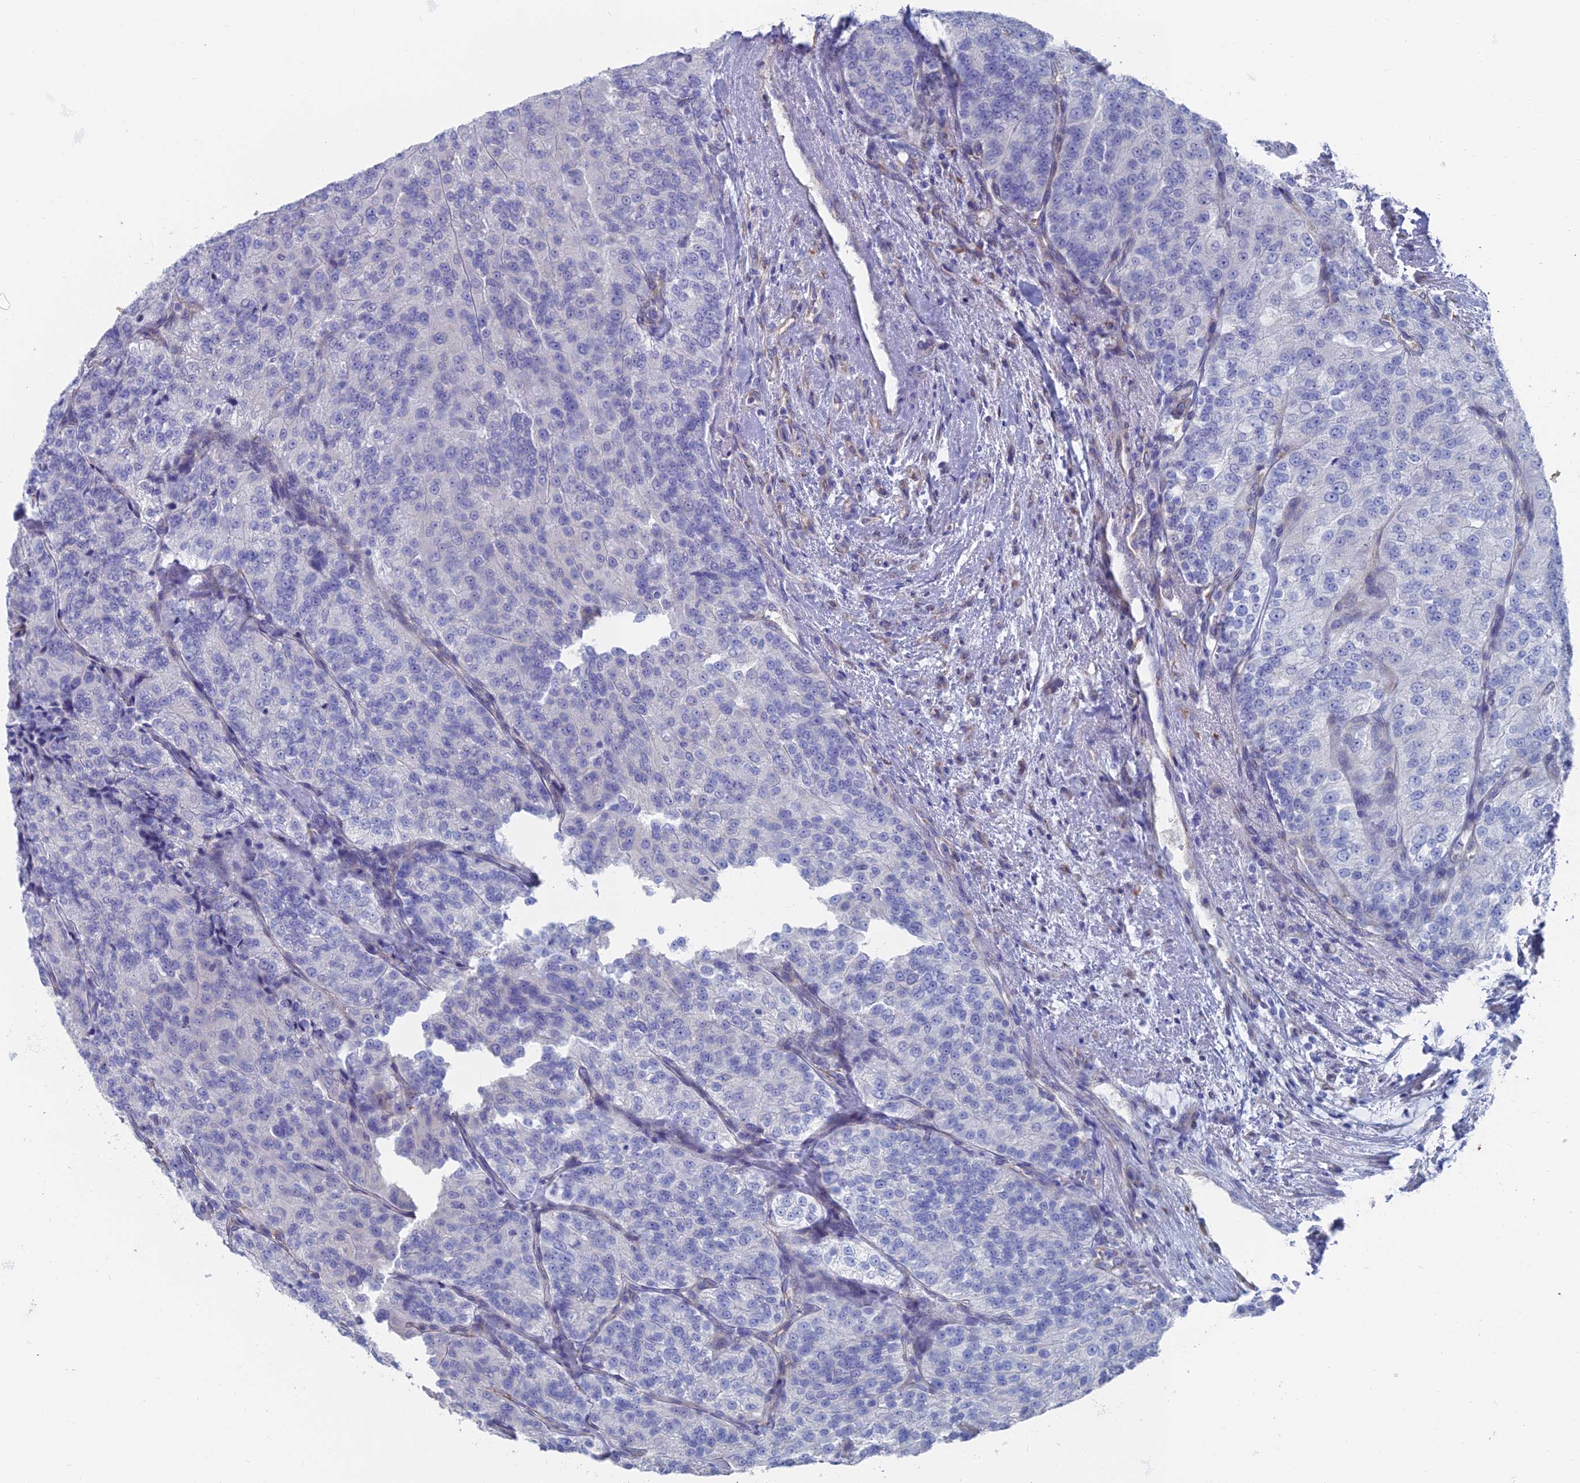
{"staining": {"intensity": "negative", "quantity": "none", "location": "none"}, "tissue": "renal cancer", "cell_type": "Tumor cells", "image_type": "cancer", "snomed": [{"axis": "morphology", "description": "Adenocarcinoma, NOS"}, {"axis": "topography", "description": "Kidney"}], "caption": "Human renal cancer stained for a protein using immunohistochemistry (IHC) reveals no staining in tumor cells.", "gene": "TNNT3", "patient": {"sex": "female", "age": 63}}